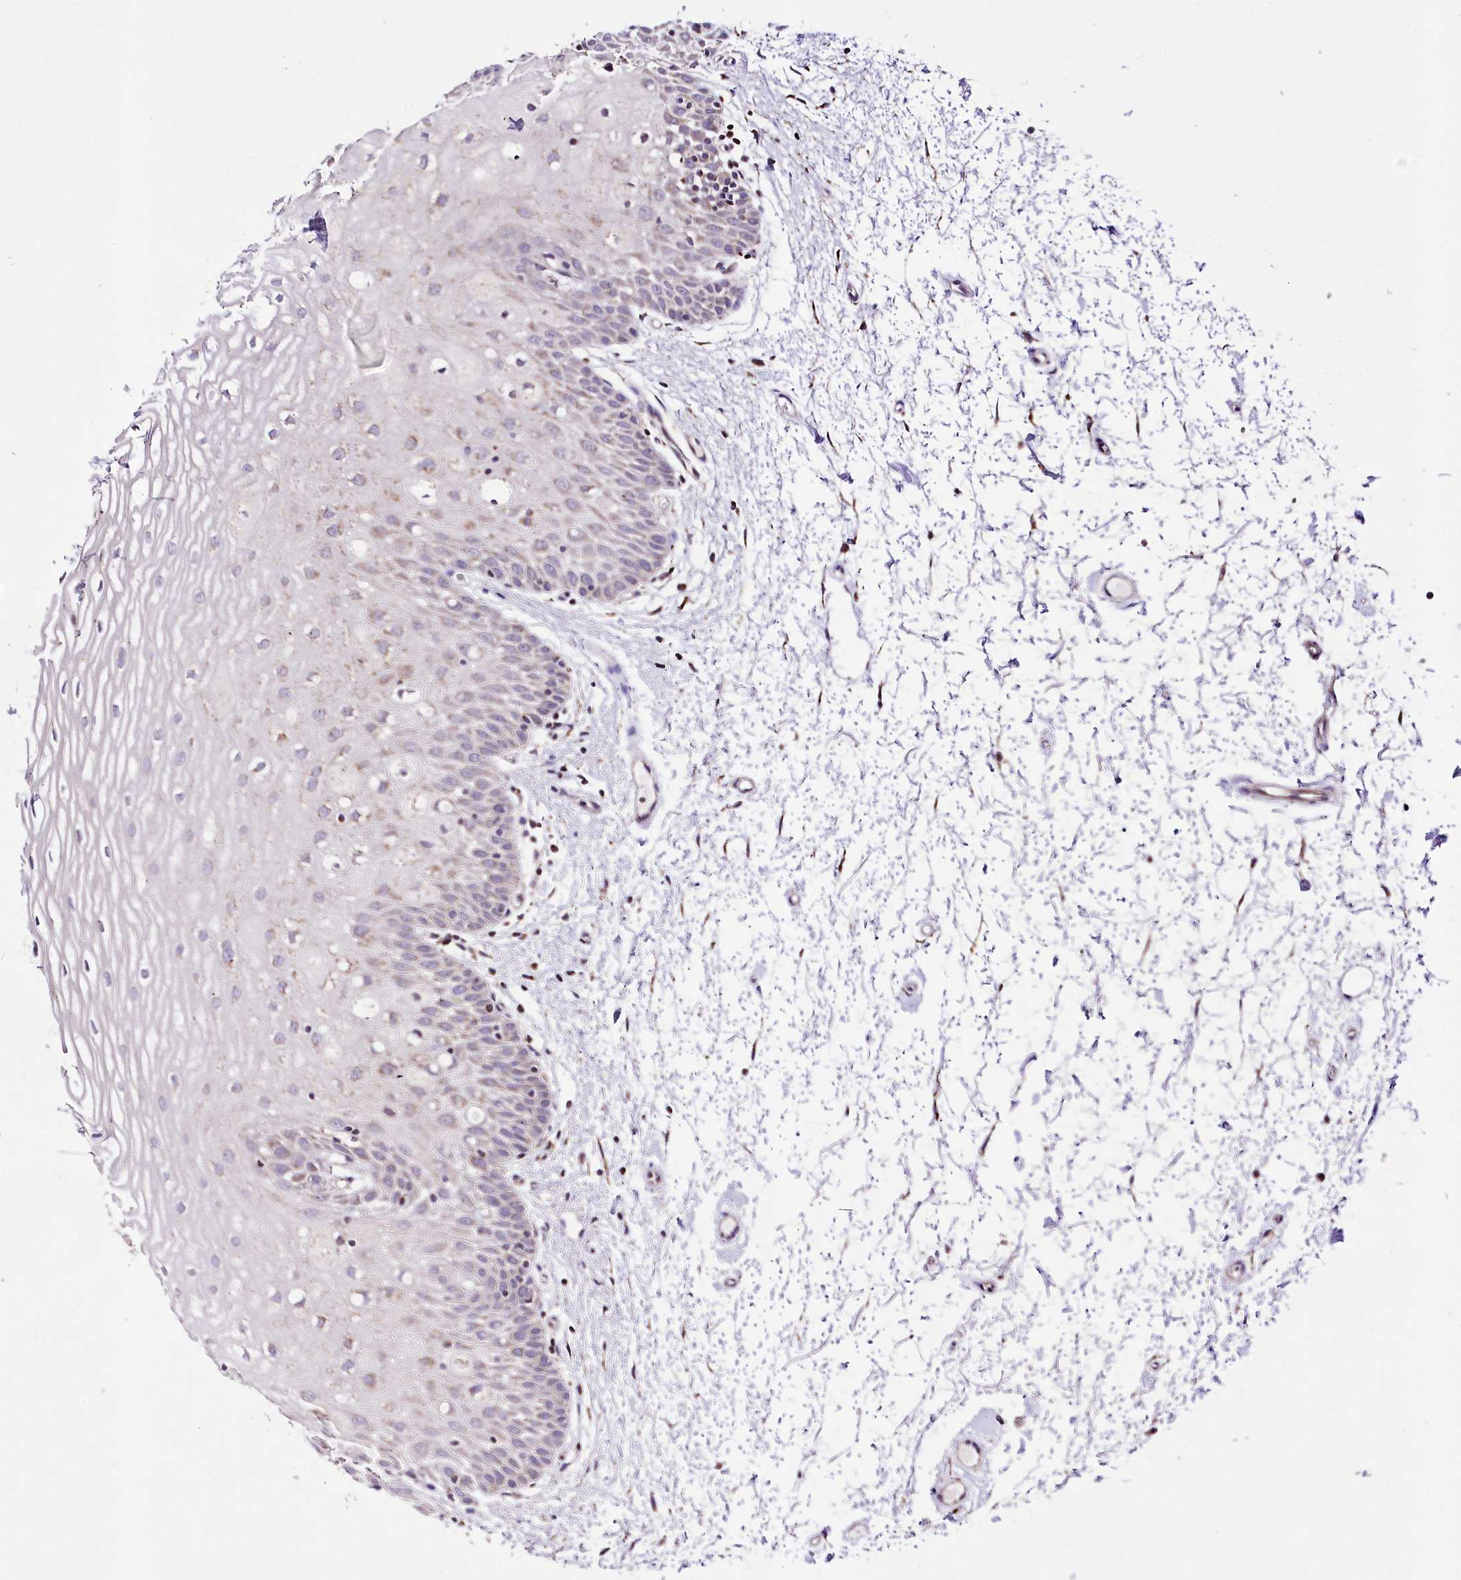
{"staining": {"intensity": "moderate", "quantity": "<25%", "location": "cytoplasmic/membranous"}, "tissue": "oral mucosa", "cell_type": "Squamous epithelial cells", "image_type": "normal", "snomed": [{"axis": "morphology", "description": "Normal tissue, NOS"}, {"axis": "topography", "description": "Oral tissue"}, {"axis": "topography", "description": "Tounge, NOS"}], "caption": "Brown immunohistochemical staining in normal human oral mucosa shows moderate cytoplasmic/membranous expression in approximately <25% of squamous epithelial cells. (IHC, brightfield microscopy, high magnification).", "gene": "ATE1", "patient": {"sex": "female", "age": 73}}